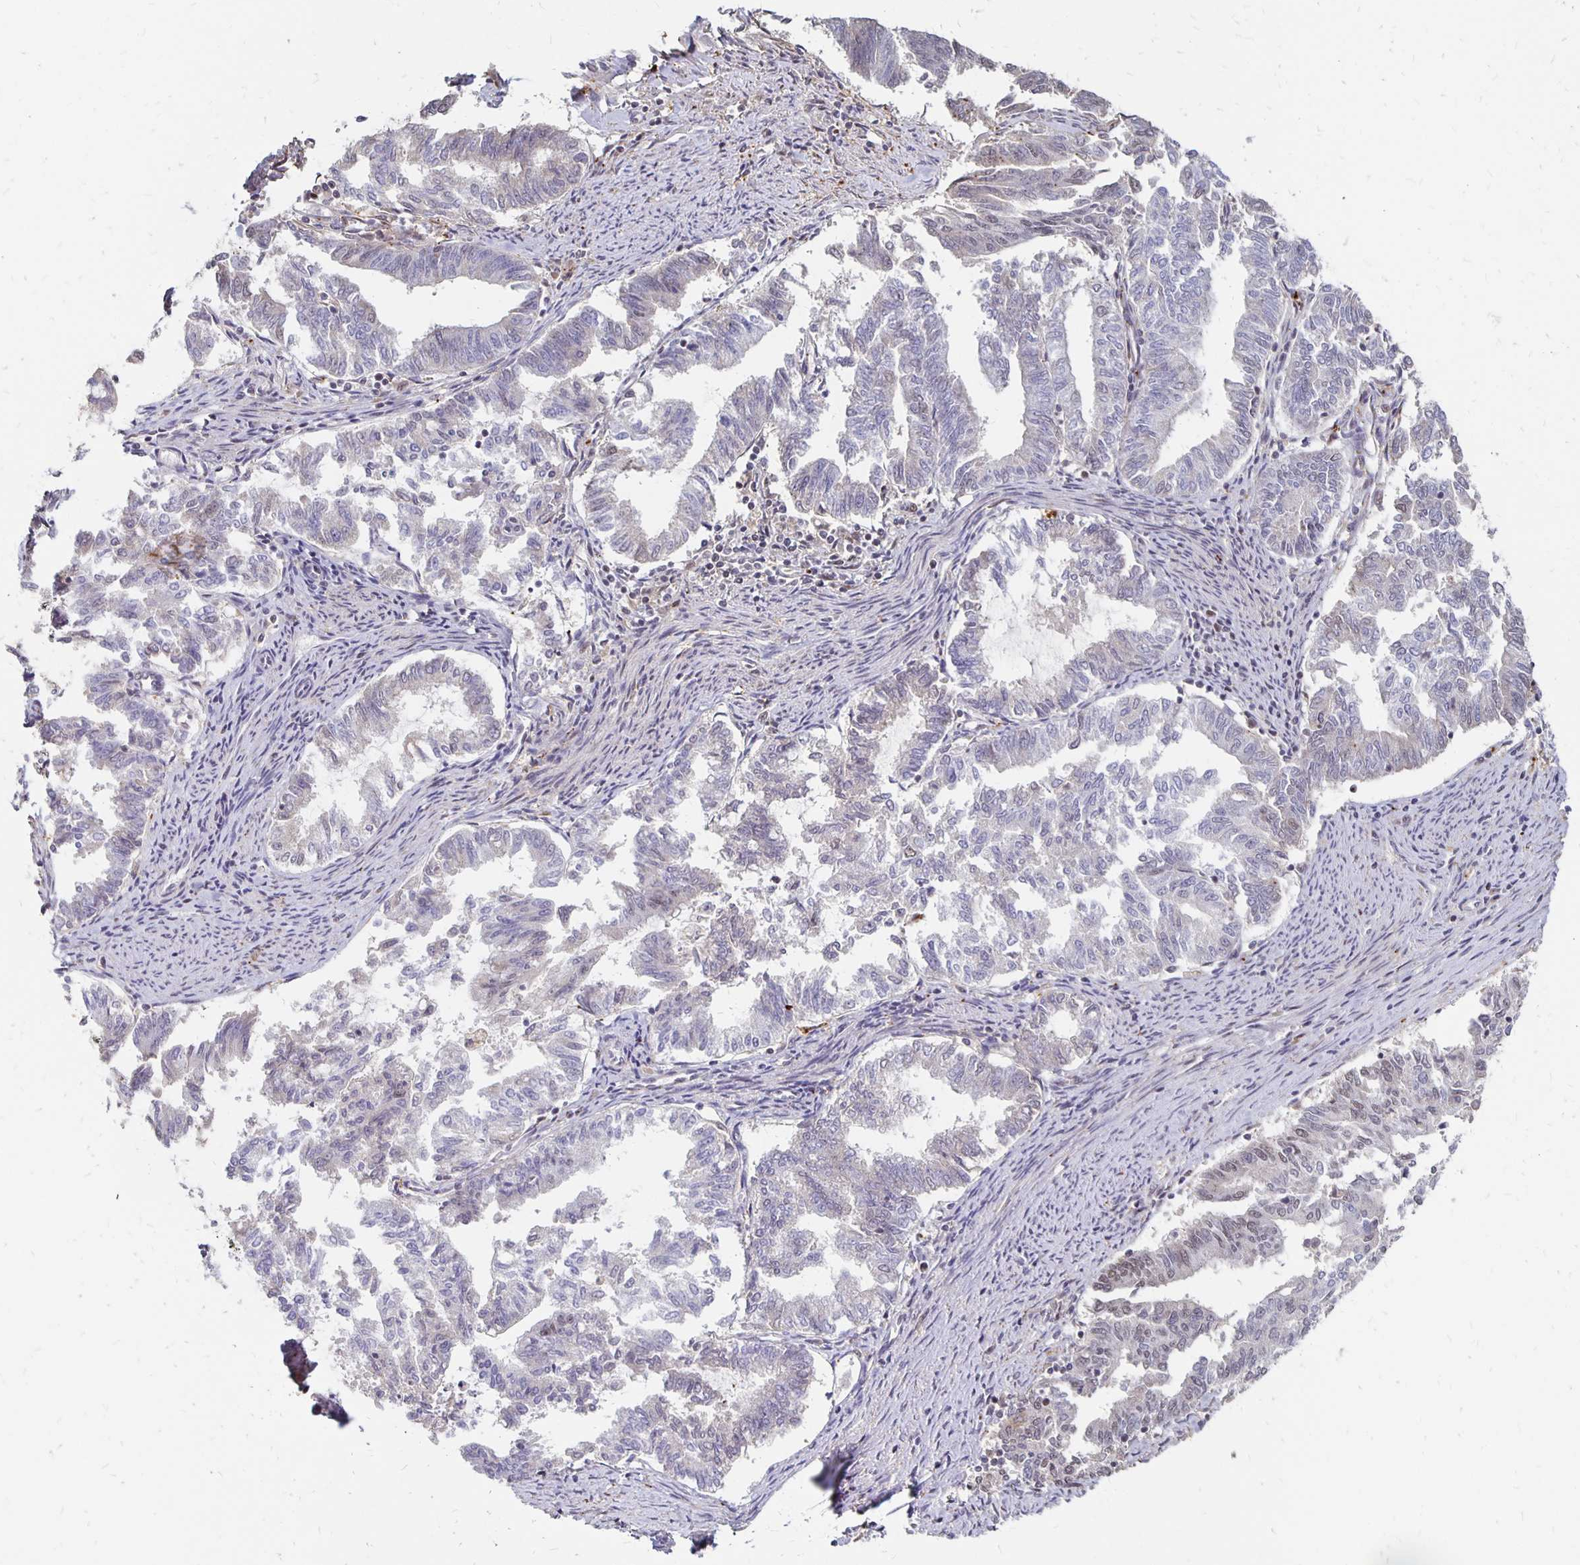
{"staining": {"intensity": "negative", "quantity": "none", "location": "none"}, "tissue": "endometrial cancer", "cell_type": "Tumor cells", "image_type": "cancer", "snomed": [{"axis": "morphology", "description": "Adenocarcinoma, NOS"}, {"axis": "topography", "description": "Endometrium"}], "caption": "This image is of endometrial cancer stained with immunohistochemistry (IHC) to label a protein in brown with the nuclei are counter-stained blue. There is no staining in tumor cells. (DAB (3,3'-diaminobenzidine) IHC visualized using brightfield microscopy, high magnification).", "gene": "CLASRP", "patient": {"sex": "female", "age": 79}}